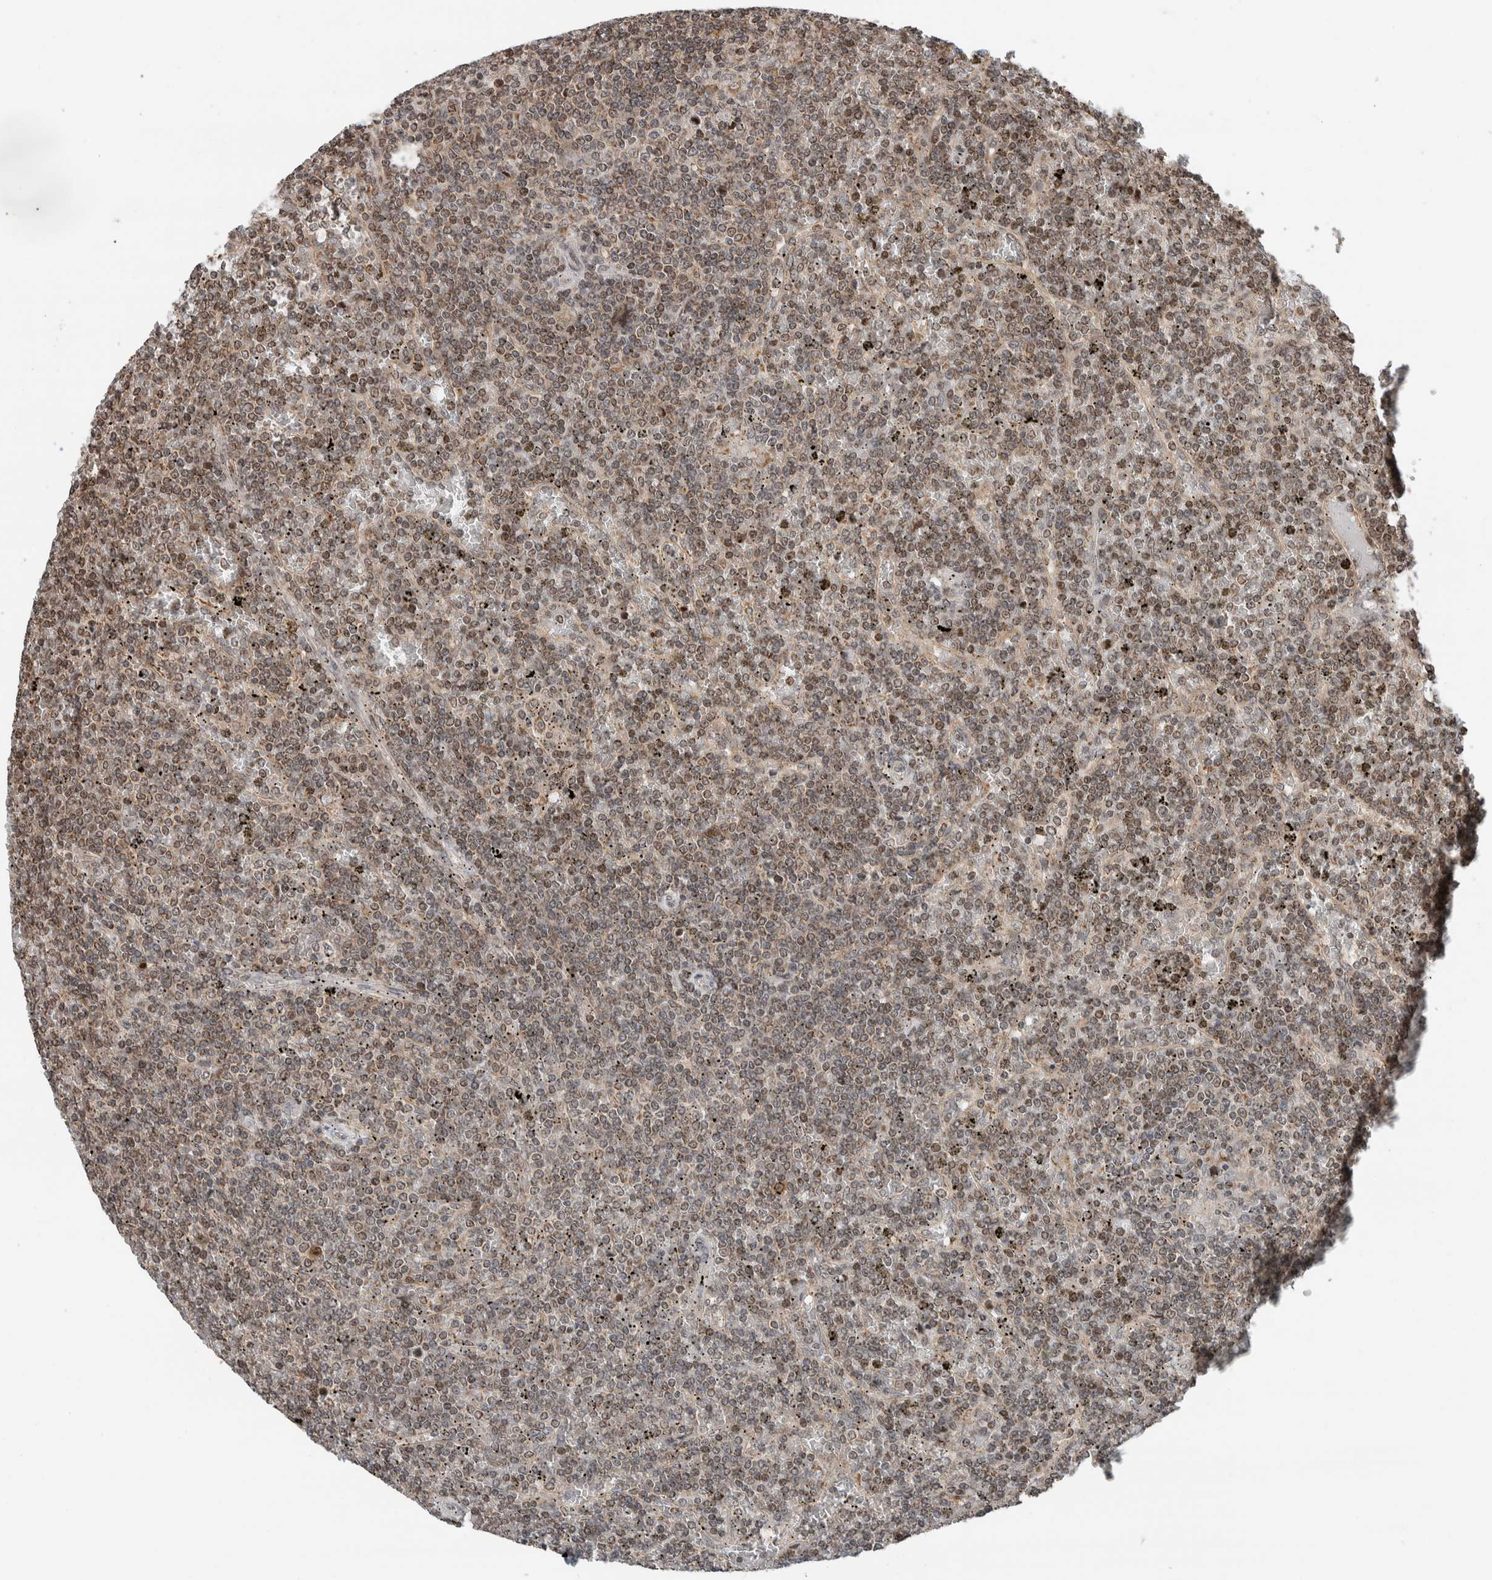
{"staining": {"intensity": "weak", "quantity": ">75%", "location": "nuclear"}, "tissue": "lymphoma", "cell_type": "Tumor cells", "image_type": "cancer", "snomed": [{"axis": "morphology", "description": "Malignant lymphoma, non-Hodgkin's type, Low grade"}, {"axis": "topography", "description": "Spleen"}], "caption": "Immunohistochemistry (DAB (3,3'-diaminobenzidine)) staining of lymphoma demonstrates weak nuclear protein expression in approximately >75% of tumor cells.", "gene": "NPLOC4", "patient": {"sex": "female", "age": 19}}